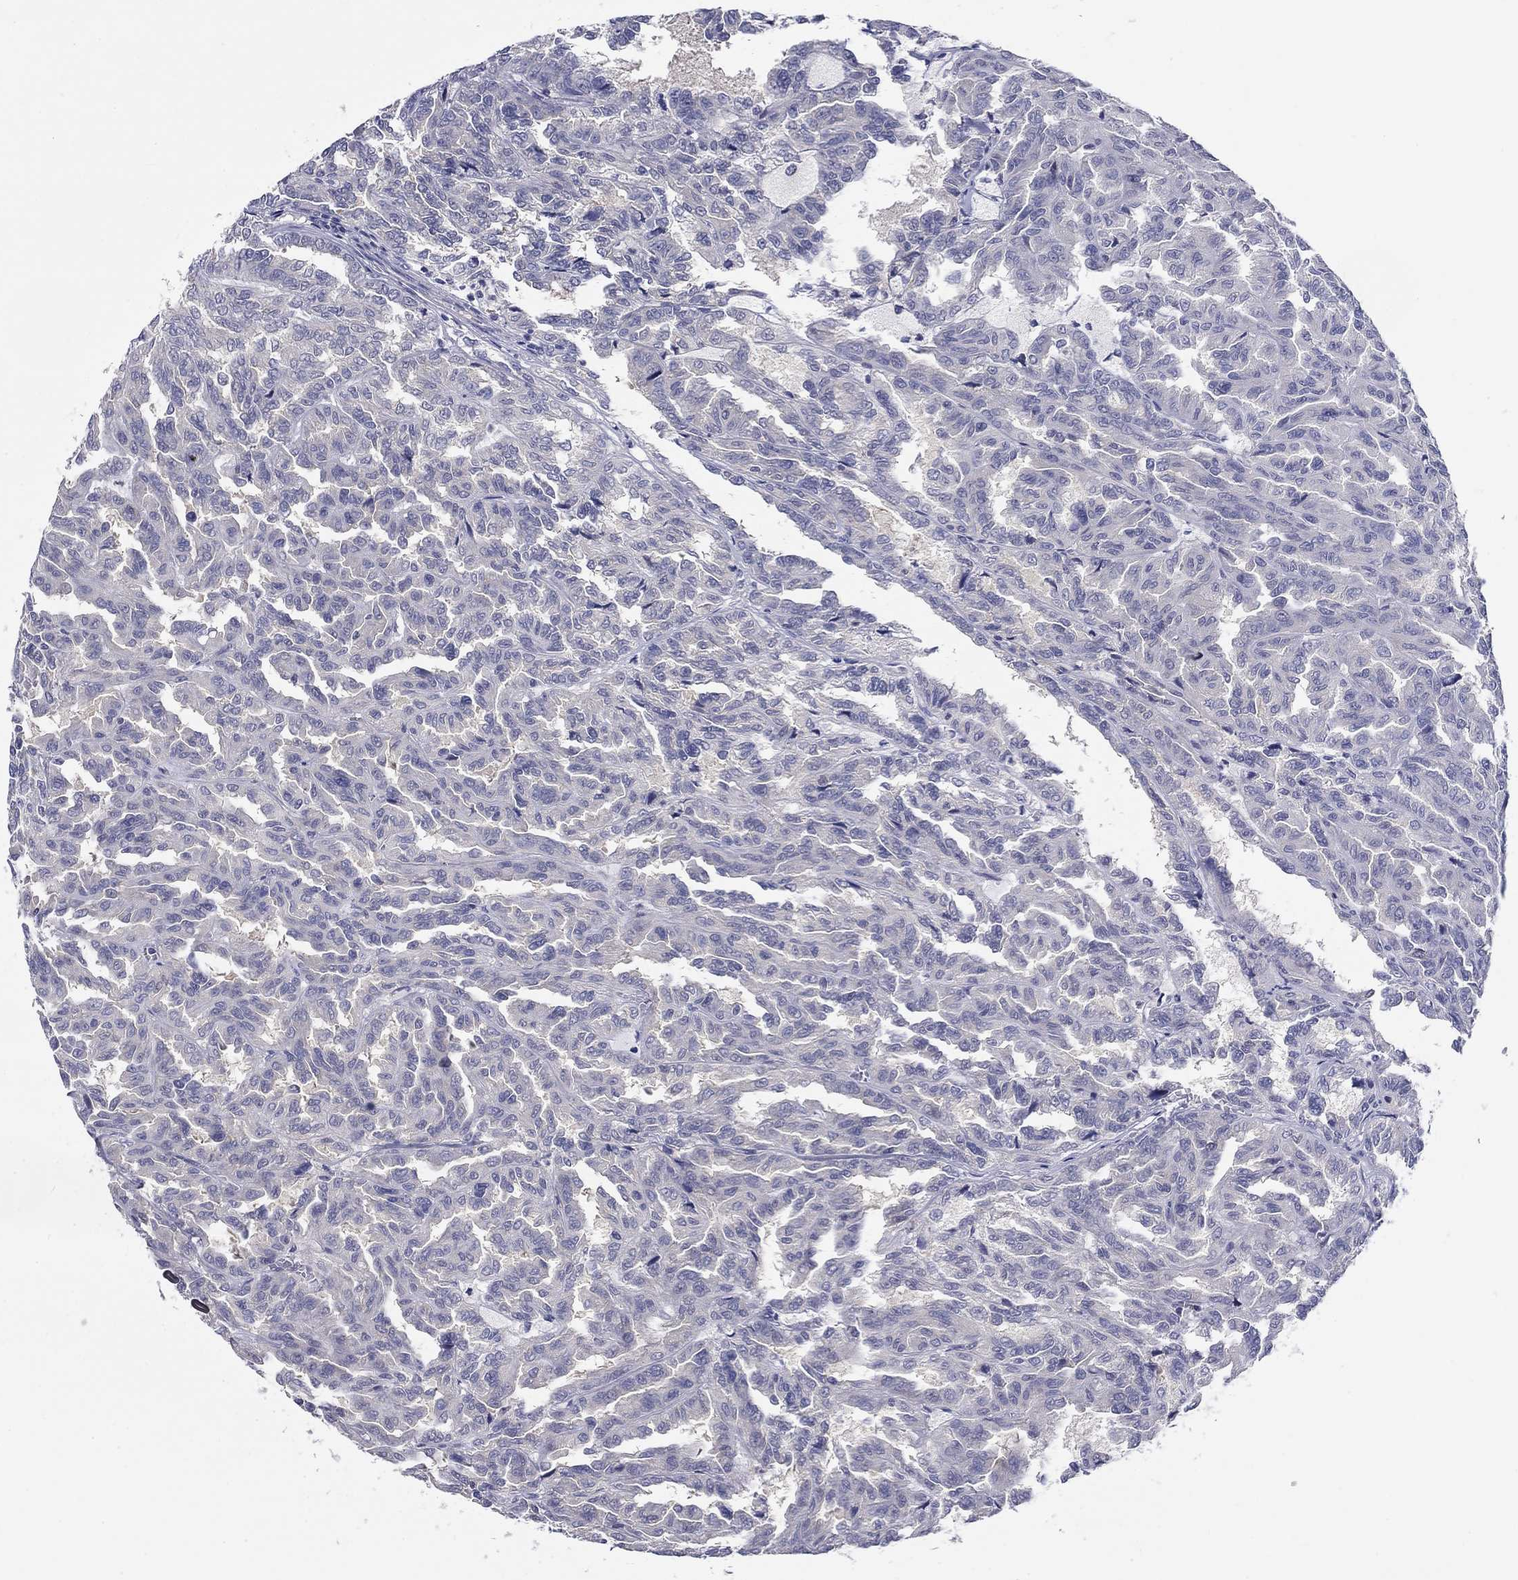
{"staining": {"intensity": "negative", "quantity": "none", "location": "none"}, "tissue": "renal cancer", "cell_type": "Tumor cells", "image_type": "cancer", "snomed": [{"axis": "morphology", "description": "Adenocarcinoma, NOS"}, {"axis": "topography", "description": "Kidney"}], "caption": "Renal cancer (adenocarcinoma) stained for a protein using IHC reveals no expression tumor cells.", "gene": "POU2F2", "patient": {"sex": "male", "age": 79}}